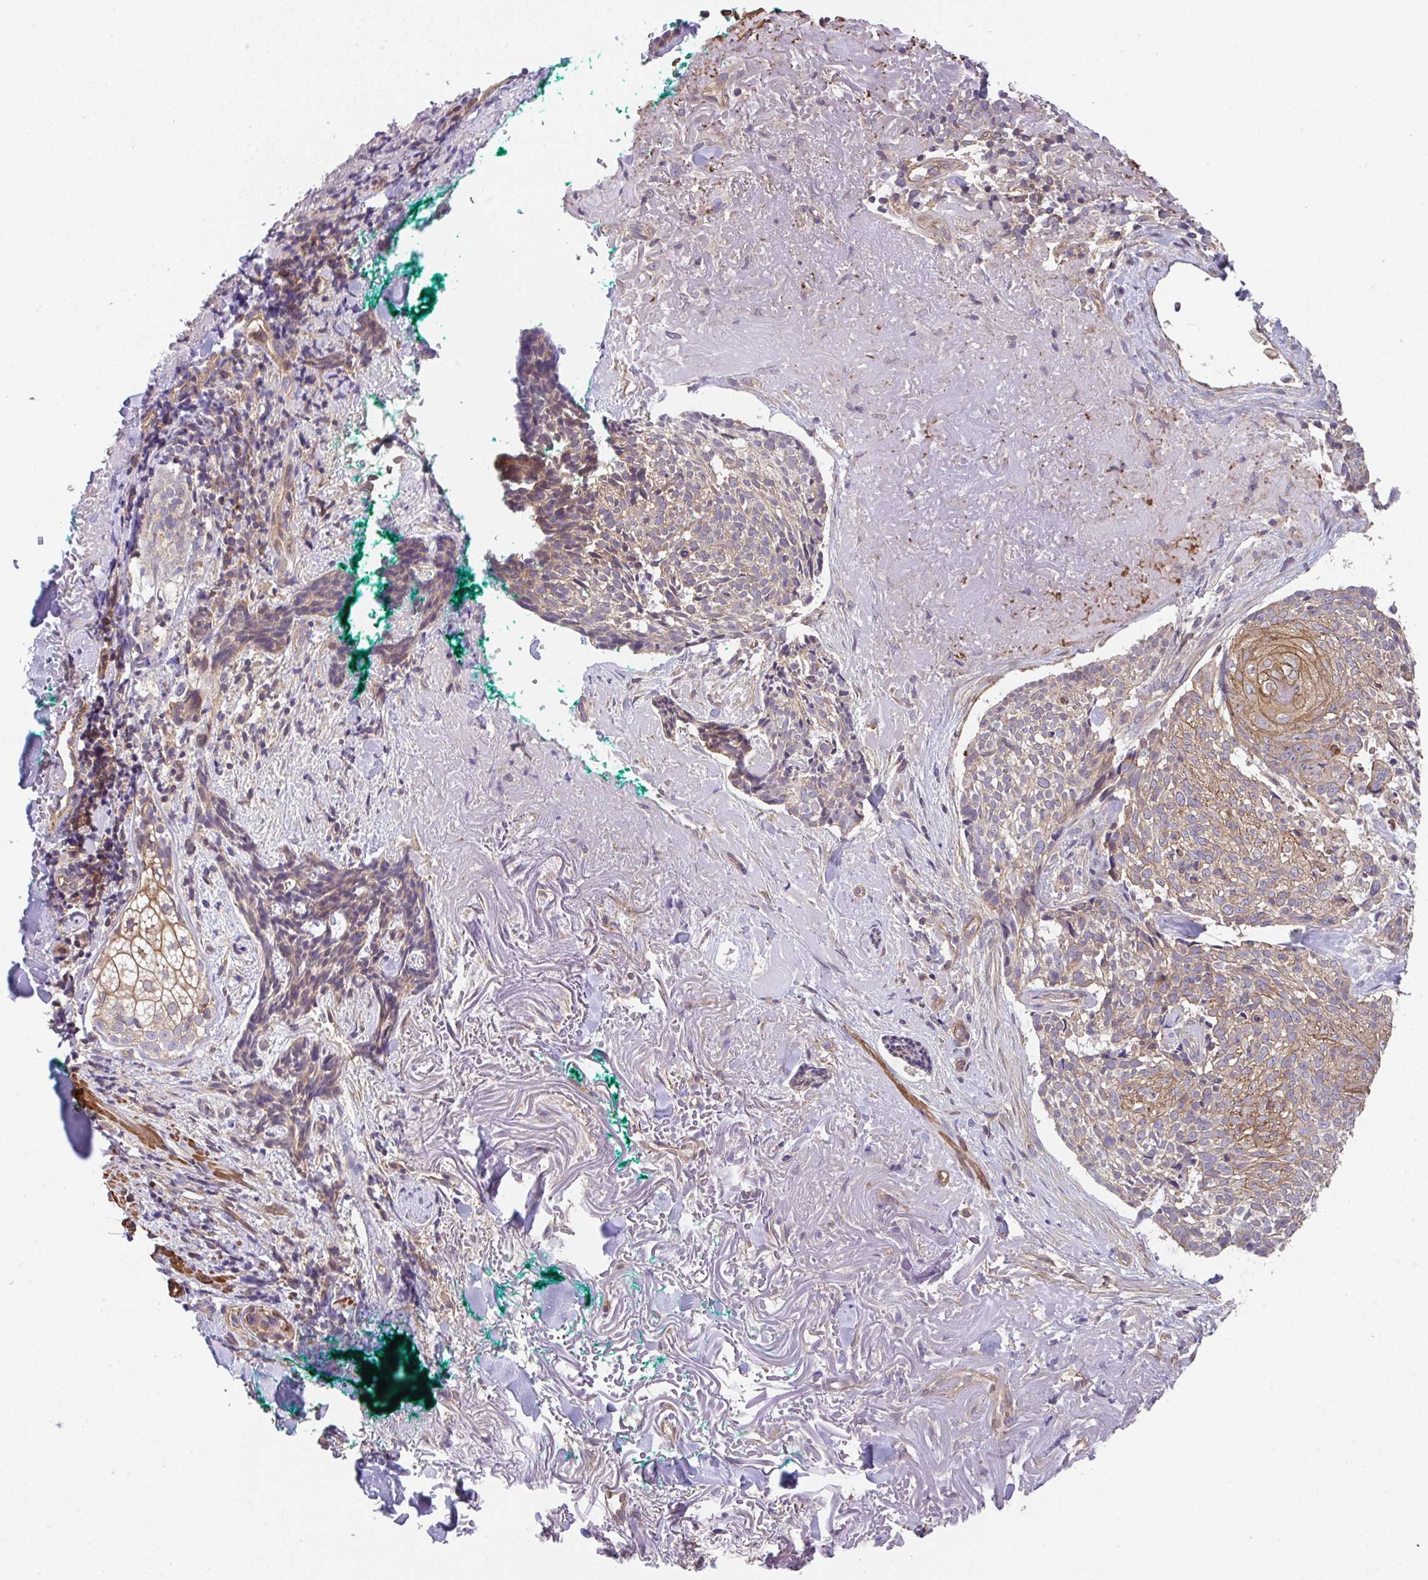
{"staining": {"intensity": "moderate", "quantity": "25%-75%", "location": "cytoplasmic/membranous"}, "tissue": "skin cancer", "cell_type": "Tumor cells", "image_type": "cancer", "snomed": [{"axis": "morphology", "description": "Basal cell carcinoma"}, {"axis": "topography", "description": "Skin"}, {"axis": "topography", "description": "Skin of face"}], "caption": "Human skin cancer stained with a brown dye displays moderate cytoplasmic/membranous positive expression in approximately 25%-75% of tumor cells.", "gene": "ZNF696", "patient": {"sex": "female", "age": 95}}